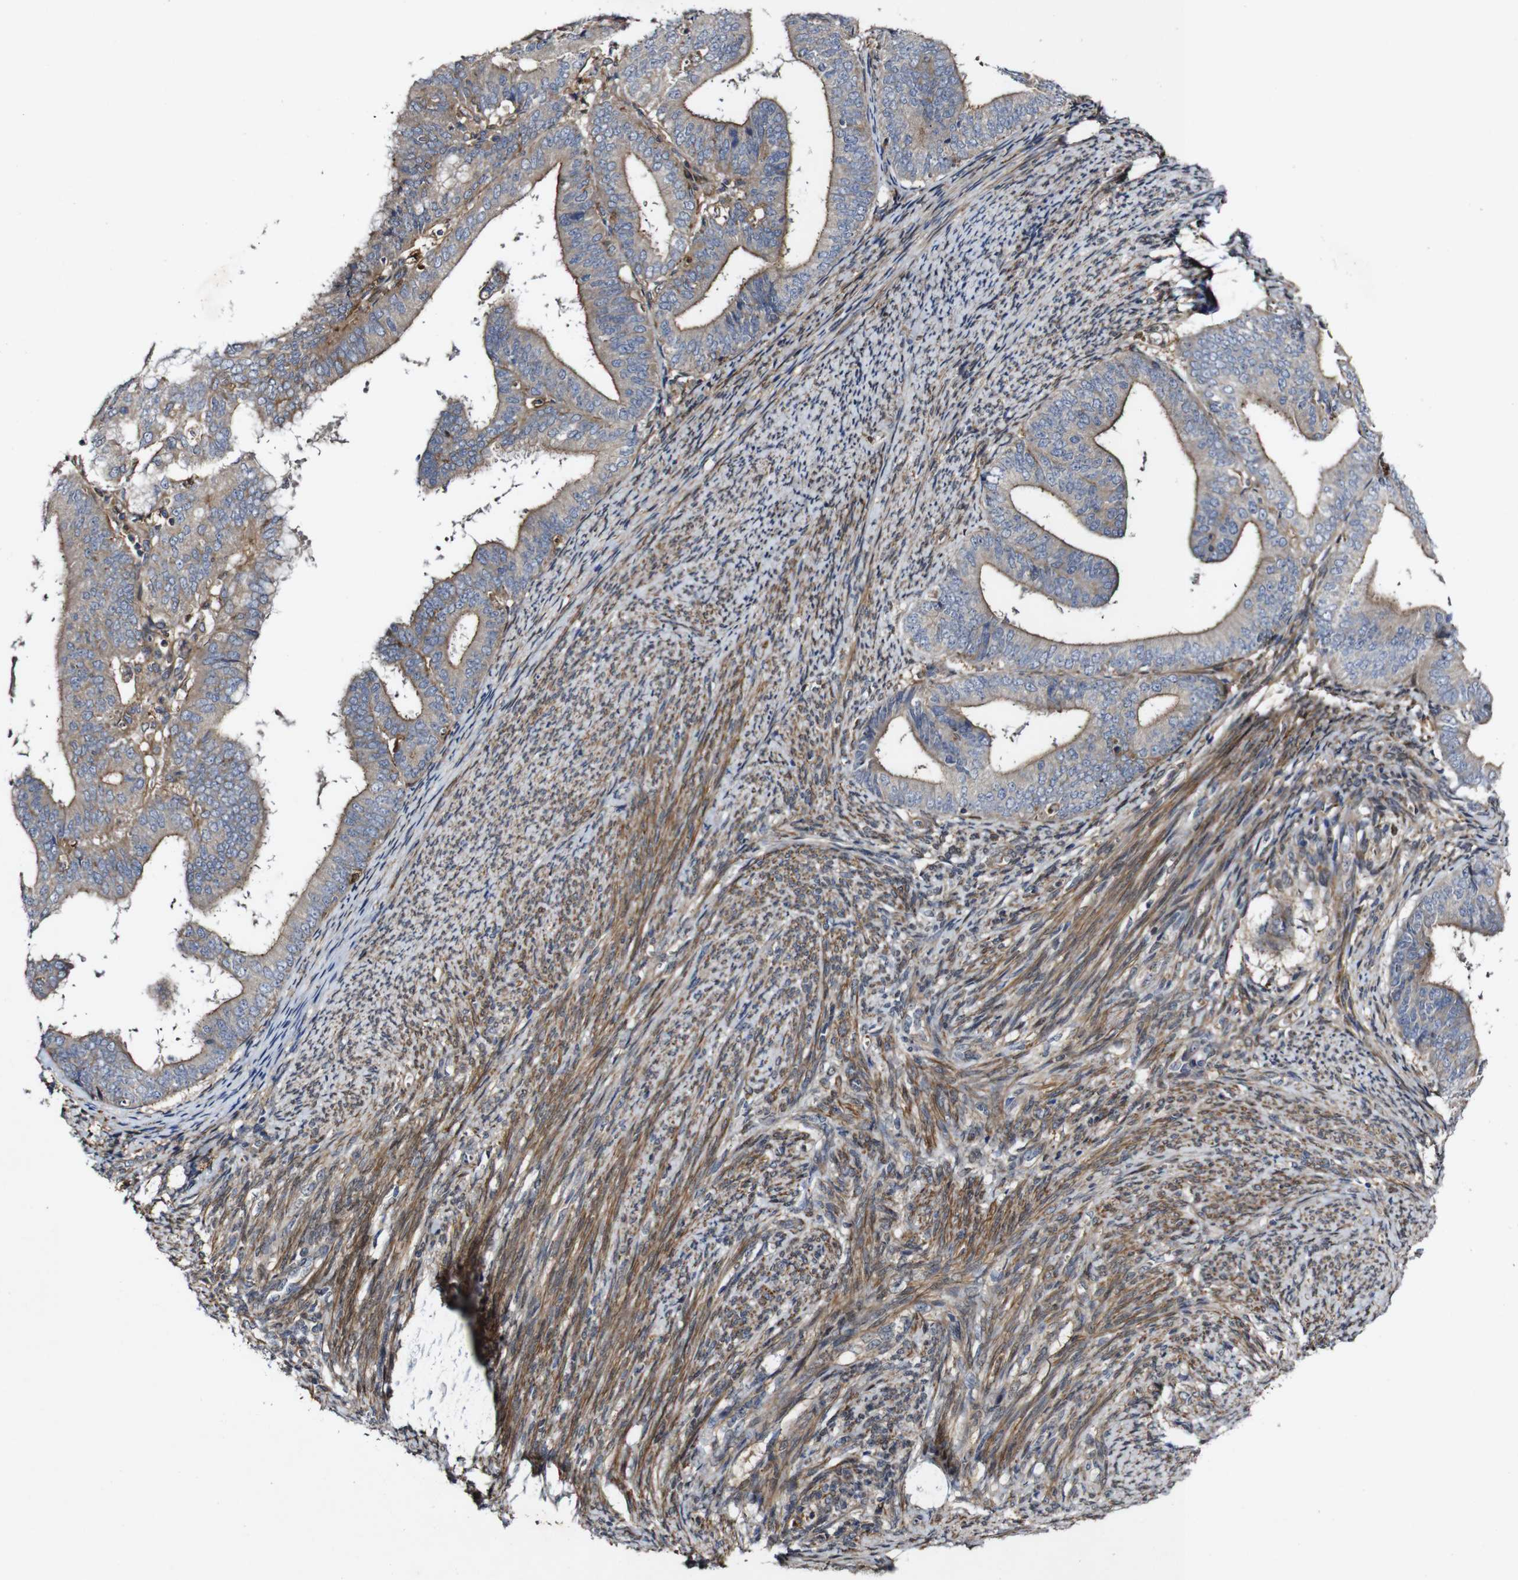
{"staining": {"intensity": "weak", "quantity": ">75%", "location": "cytoplasmic/membranous"}, "tissue": "endometrial cancer", "cell_type": "Tumor cells", "image_type": "cancer", "snomed": [{"axis": "morphology", "description": "Adenocarcinoma, NOS"}, {"axis": "topography", "description": "Endometrium"}], "caption": "Immunohistochemistry (IHC) staining of adenocarcinoma (endometrial), which displays low levels of weak cytoplasmic/membranous positivity in approximately >75% of tumor cells indicating weak cytoplasmic/membranous protein expression. The staining was performed using DAB (brown) for protein detection and nuclei were counterstained in hematoxylin (blue).", "gene": "GSDME", "patient": {"sex": "female", "age": 63}}